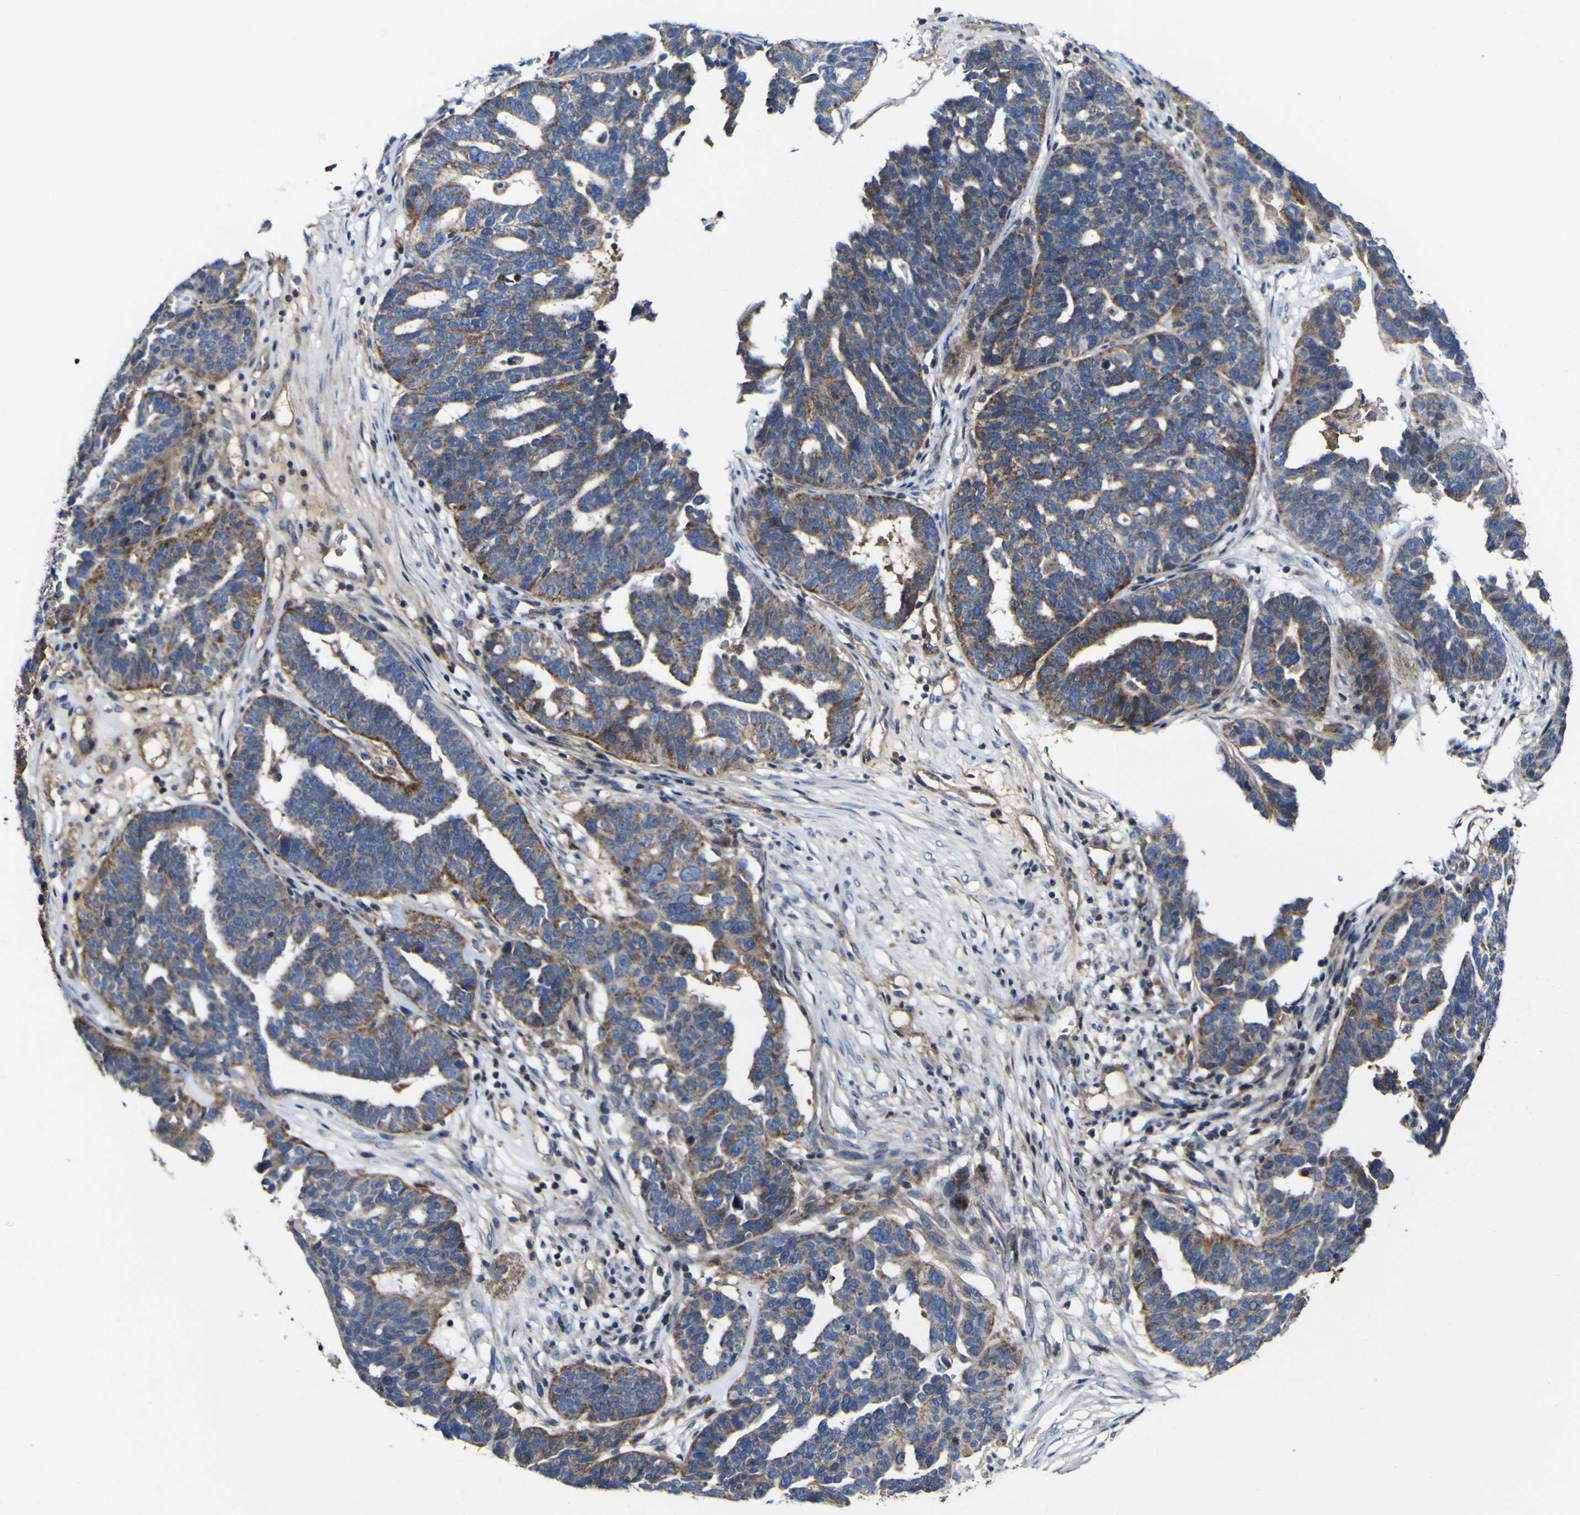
{"staining": {"intensity": "moderate", "quantity": ">75%", "location": "cytoplasmic/membranous"}, "tissue": "ovarian cancer", "cell_type": "Tumor cells", "image_type": "cancer", "snomed": [{"axis": "morphology", "description": "Cystadenocarcinoma, serous, NOS"}, {"axis": "topography", "description": "Ovary"}], "caption": "Approximately >75% of tumor cells in ovarian cancer display moderate cytoplasmic/membranous protein expression as visualized by brown immunohistochemical staining.", "gene": "CCDC90B", "patient": {"sex": "female", "age": 59}}